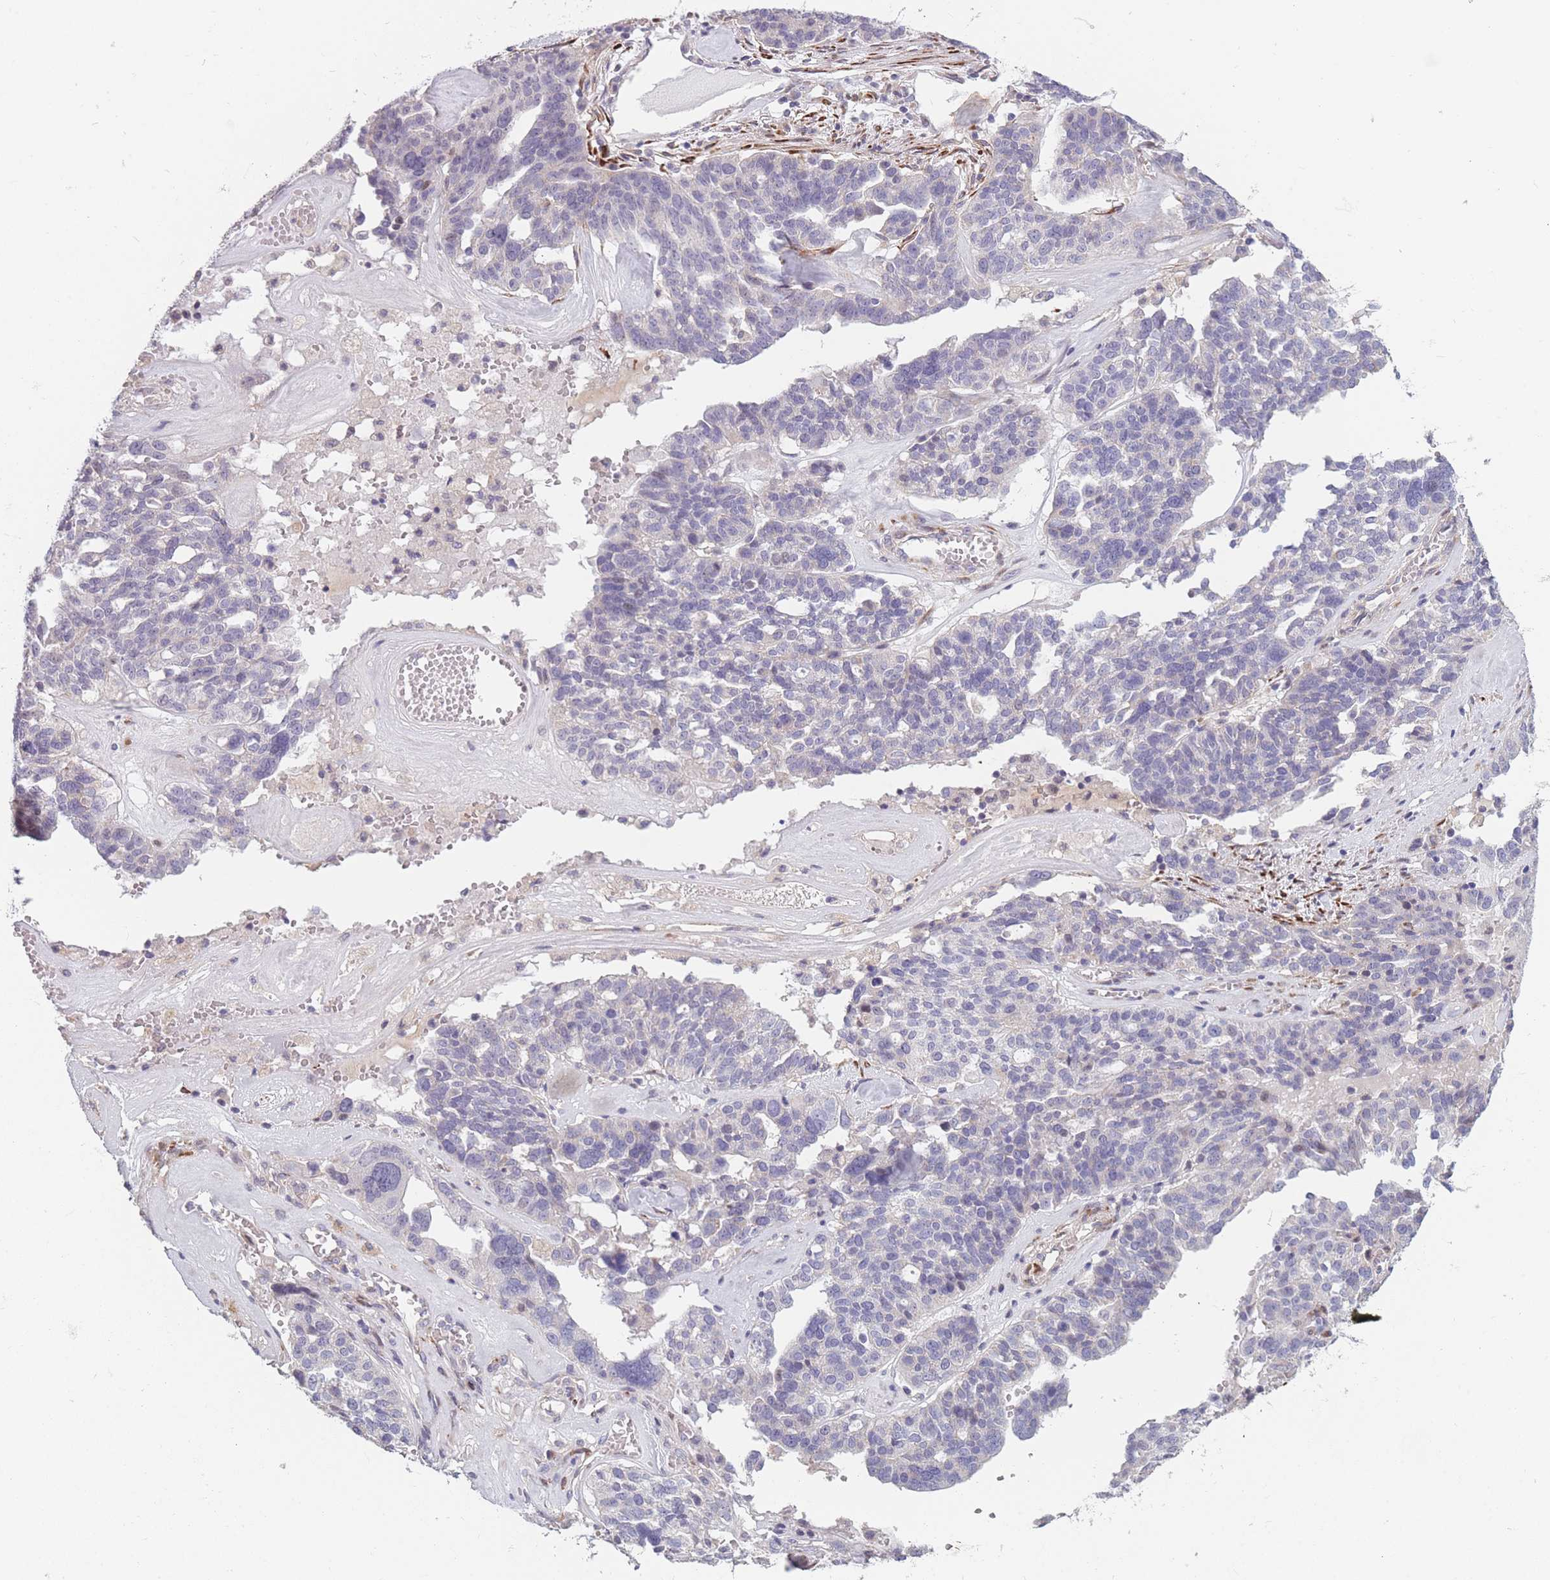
{"staining": {"intensity": "negative", "quantity": "none", "location": "none"}, "tissue": "ovarian cancer", "cell_type": "Tumor cells", "image_type": "cancer", "snomed": [{"axis": "morphology", "description": "Cystadenocarcinoma, serous, NOS"}, {"axis": "topography", "description": "Ovary"}], "caption": "Protein analysis of ovarian cancer reveals no significant positivity in tumor cells.", "gene": "CCNQ", "patient": {"sex": "female", "age": 59}}